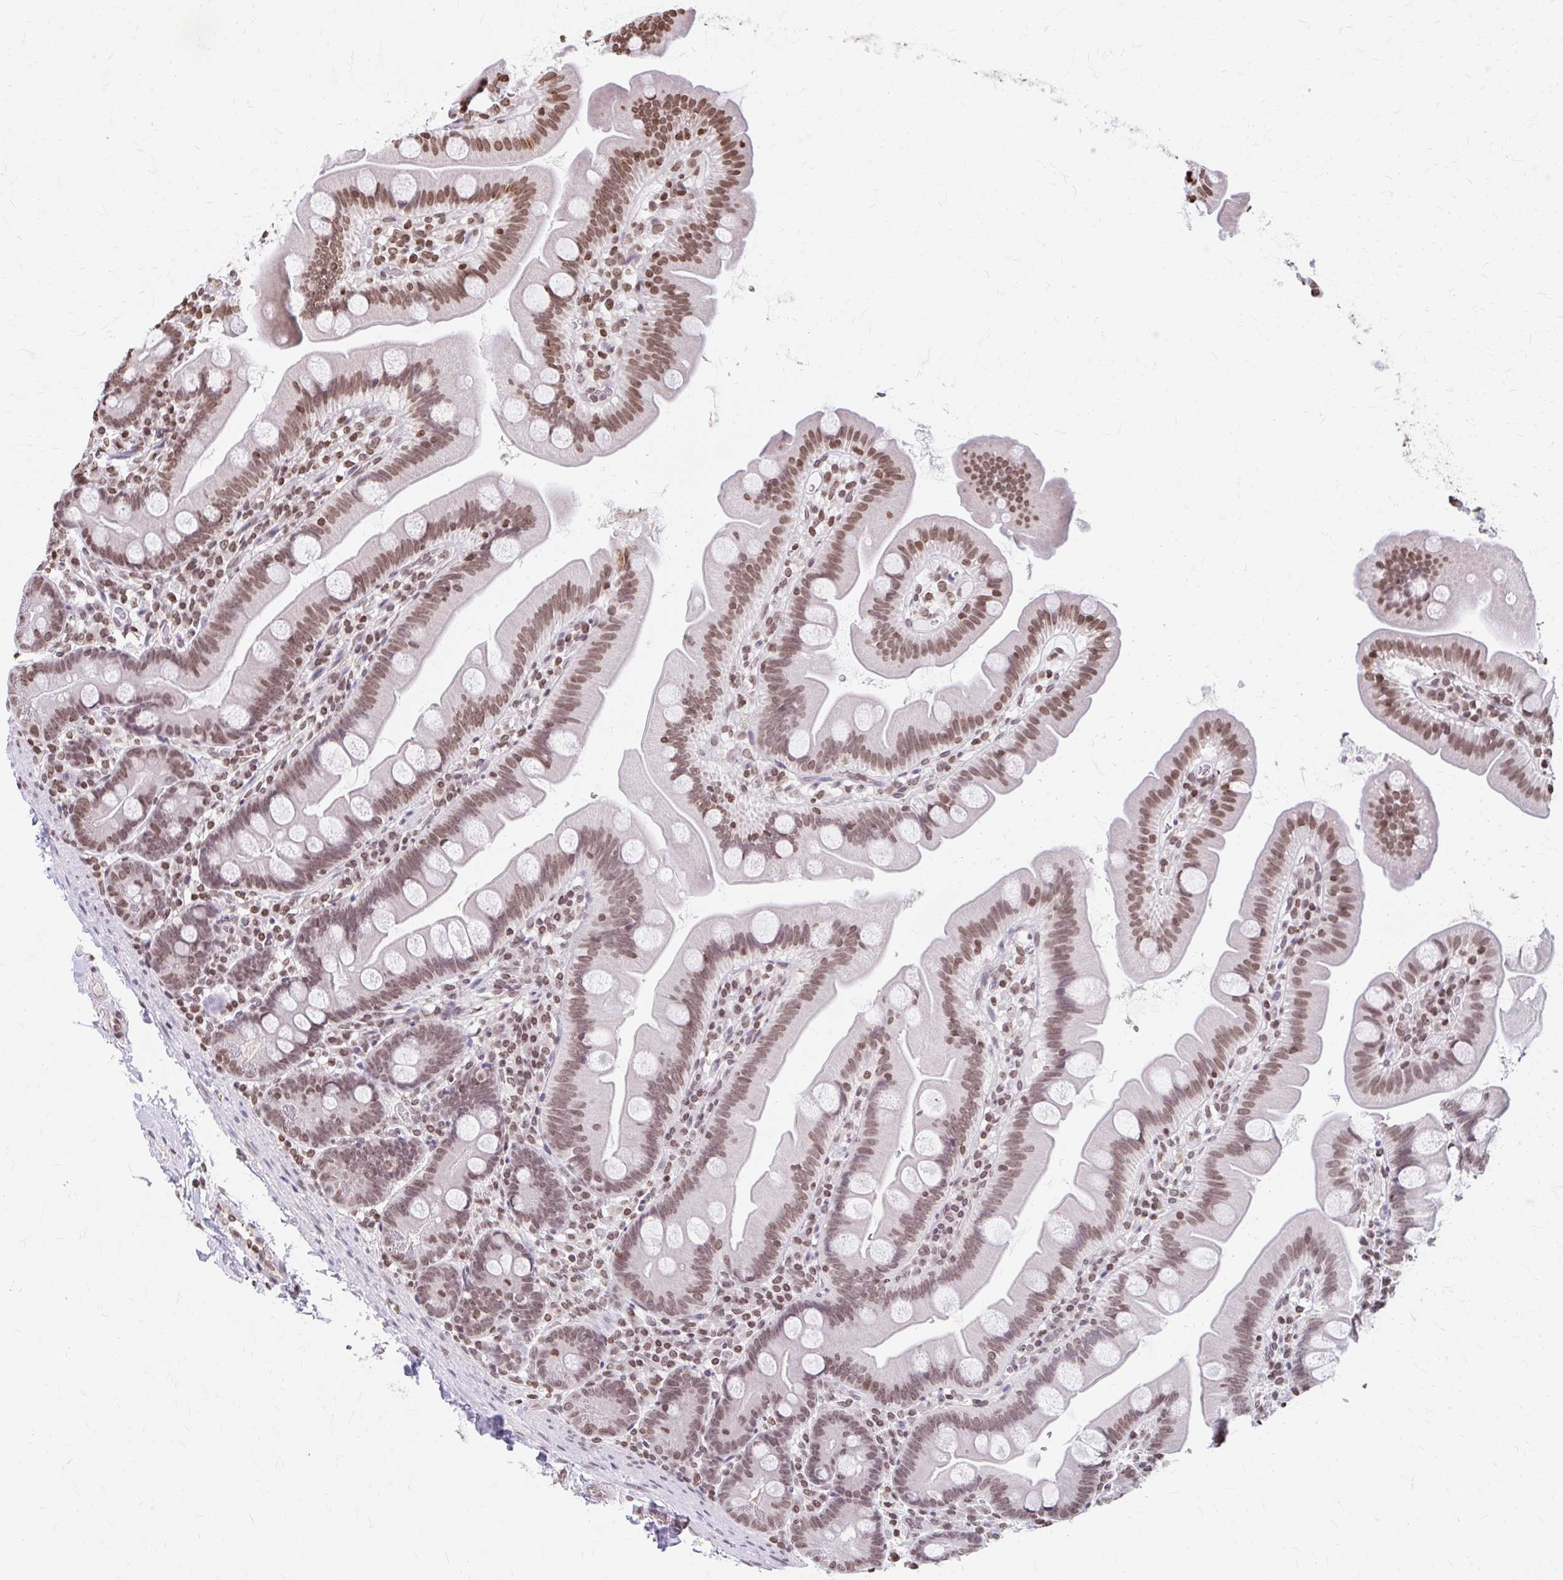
{"staining": {"intensity": "moderate", "quantity": ">75%", "location": "nuclear"}, "tissue": "small intestine", "cell_type": "Glandular cells", "image_type": "normal", "snomed": [{"axis": "morphology", "description": "Normal tissue, NOS"}, {"axis": "topography", "description": "Small intestine"}], "caption": "Protein staining demonstrates moderate nuclear positivity in about >75% of glandular cells in benign small intestine. (DAB (3,3'-diaminobenzidine) IHC with brightfield microscopy, high magnification).", "gene": "ORC3", "patient": {"sex": "female", "age": 68}}